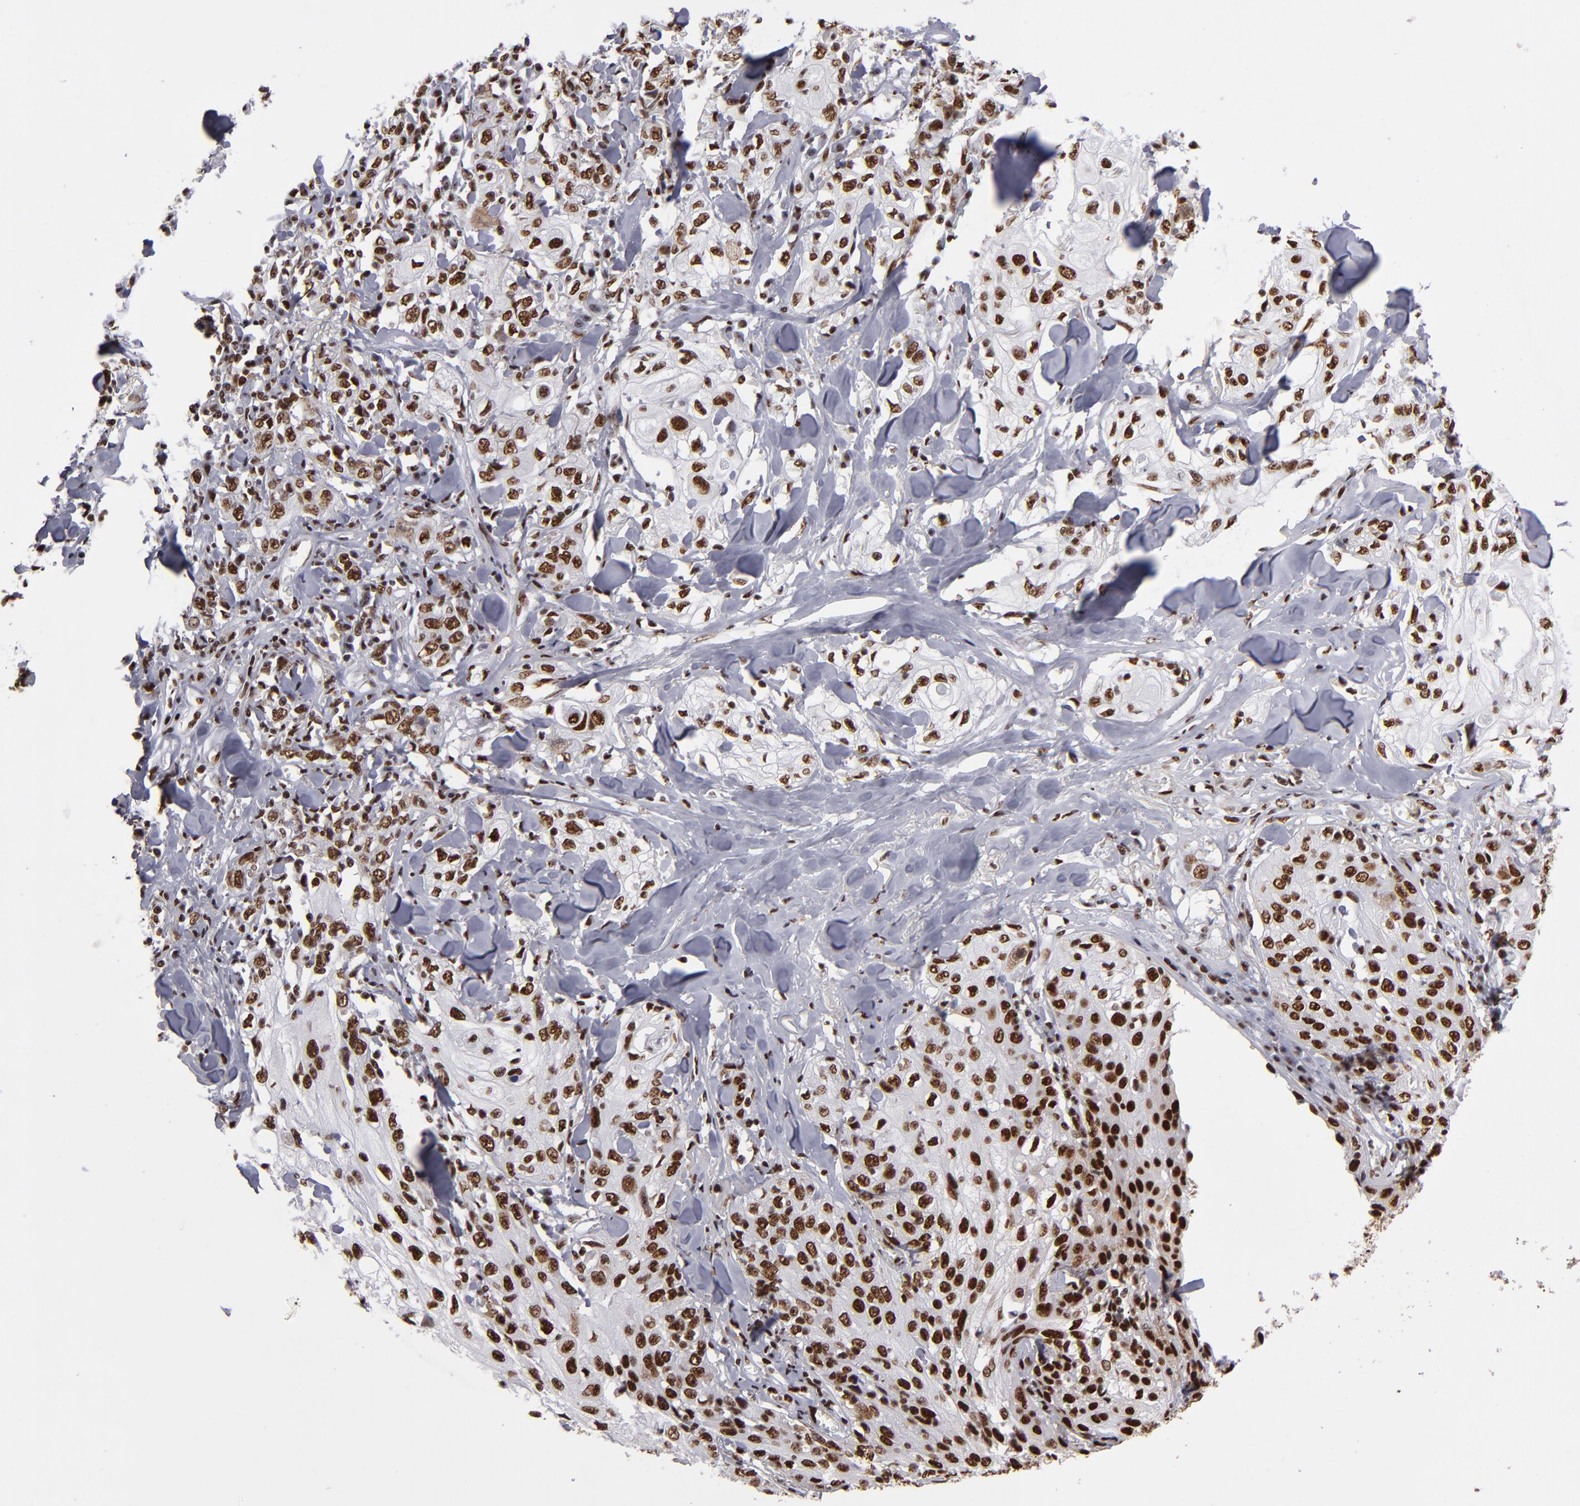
{"staining": {"intensity": "strong", "quantity": ">75%", "location": "nuclear"}, "tissue": "skin cancer", "cell_type": "Tumor cells", "image_type": "cancer", "snomed": [{"axis": "morphology", "description": "Squamous cell carcinoma, NOS"}, {"axis": "topography", "description": "Skin"}], "caption": "Immunohistochemistry (DAB (3,3'-diaminobenzidine)) staining of human skin squamous cell carcinoma displays strong nuclear protein staining in approximately >75% of tumor cells. The staining is performed using DAB brown chromogen to label protein expression. The nuclei are counter-stained blue using hematoxylin.", "gene": "MRE11", "patient": {"sex": "male", "age": 65}}